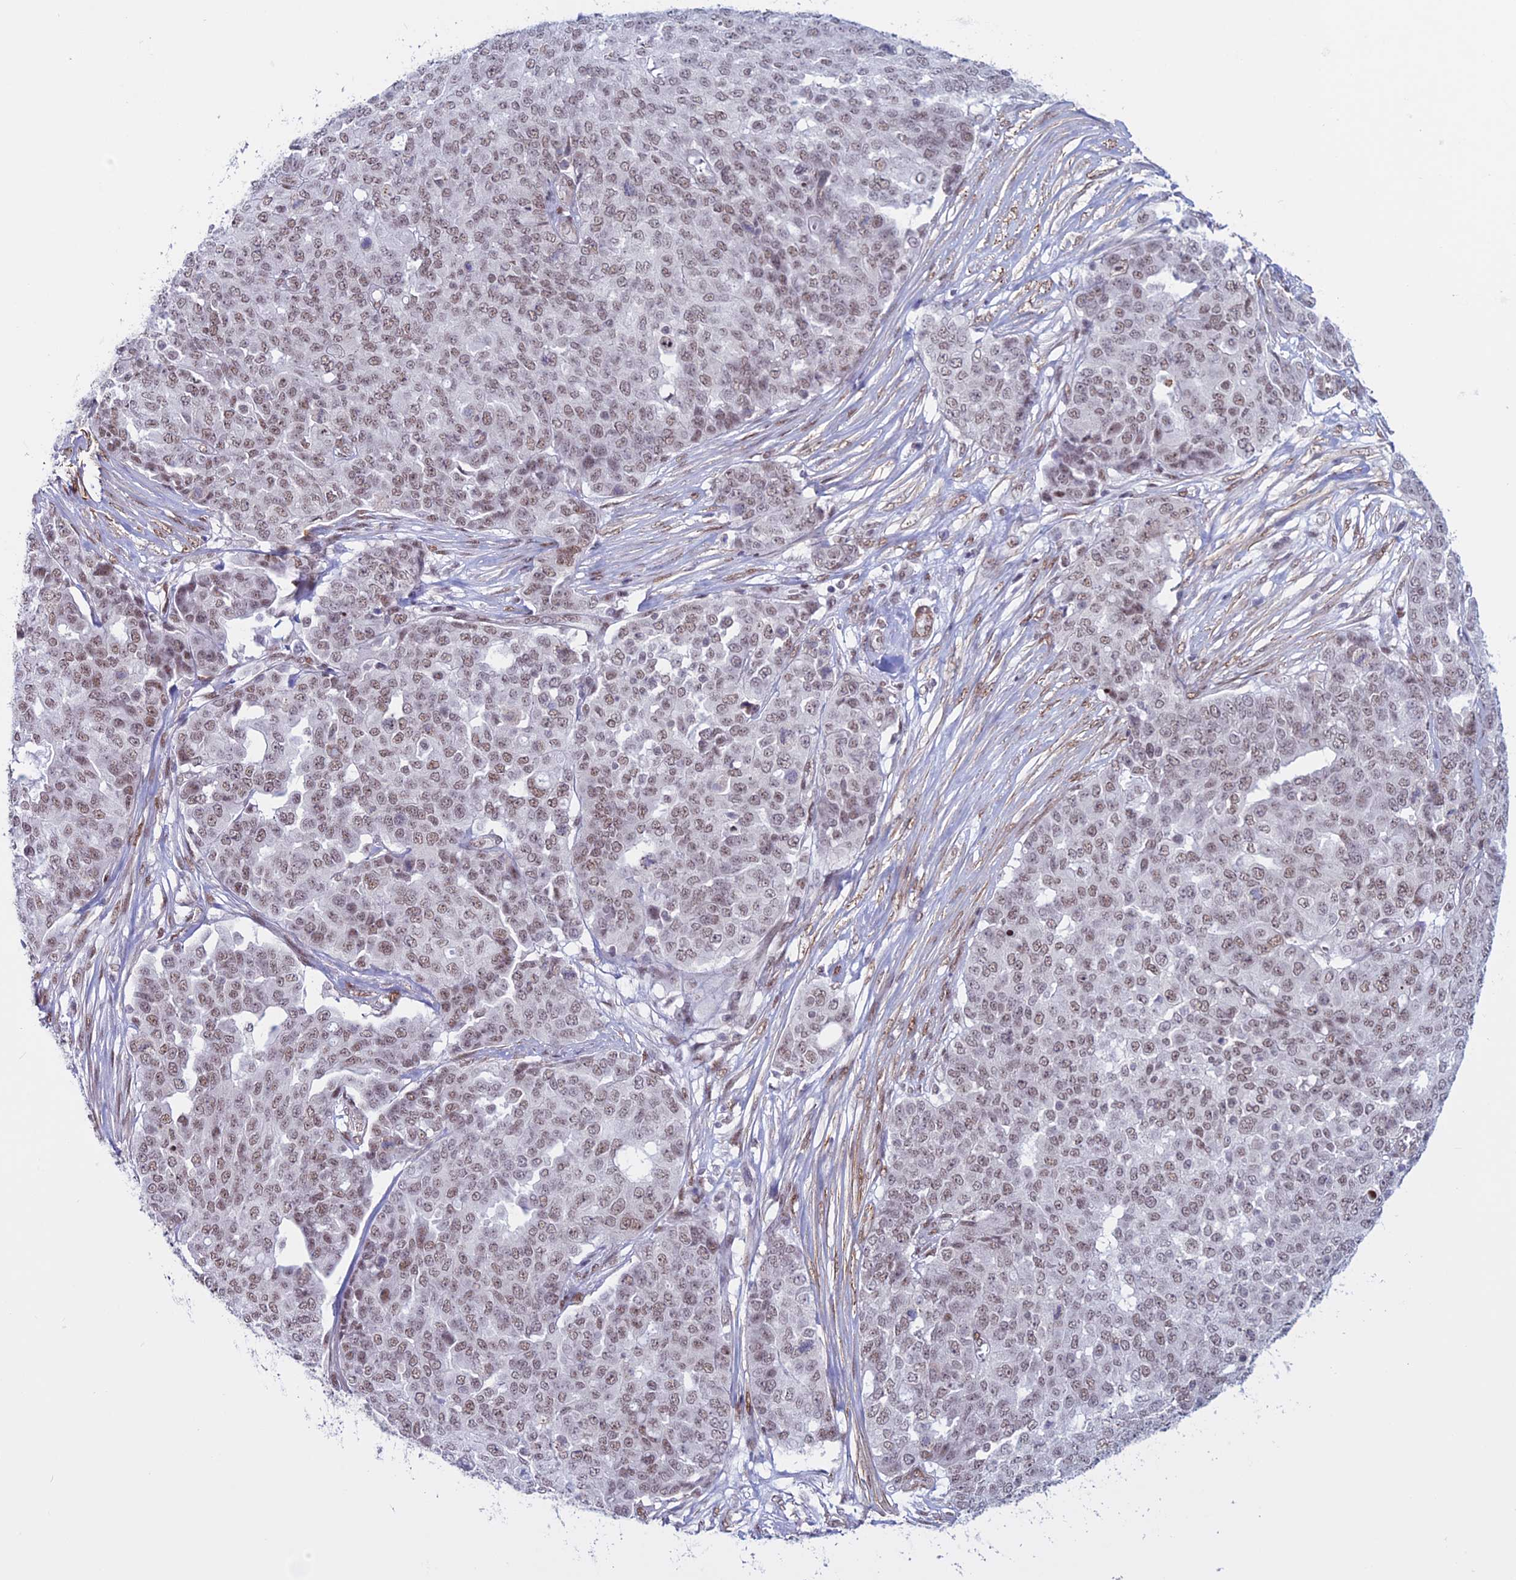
{"staining": {"intensity": "weak", "quantity": ">75%", "location": "nuclear"}, "tissue": "ovarian cancer", "cell_type": "Tumor cells", "image_type": "cancer", "snomed": [{"axis": "morphology", "description": "Cystadenocarcinoma, serous, NOS"}, {"axis": "topography", "description": "Soft tissue"}, {"axis": "topography", "description": "Ovary"}], "caption": "IHC staining of ovarian cancer (serous cystadenocarcinoma), which shows low levels of weak nuclear expression in about >75% of tumor cells indicating weak nuclear protein staining. The staining was performed using DAB (3,3'-diaminobenzidine) (brown) for protein detection and nuclei were counterstained in hematoxylin (blue).", "gene": "U2AF1", "patient": {"sex": "female", "age": 57}}